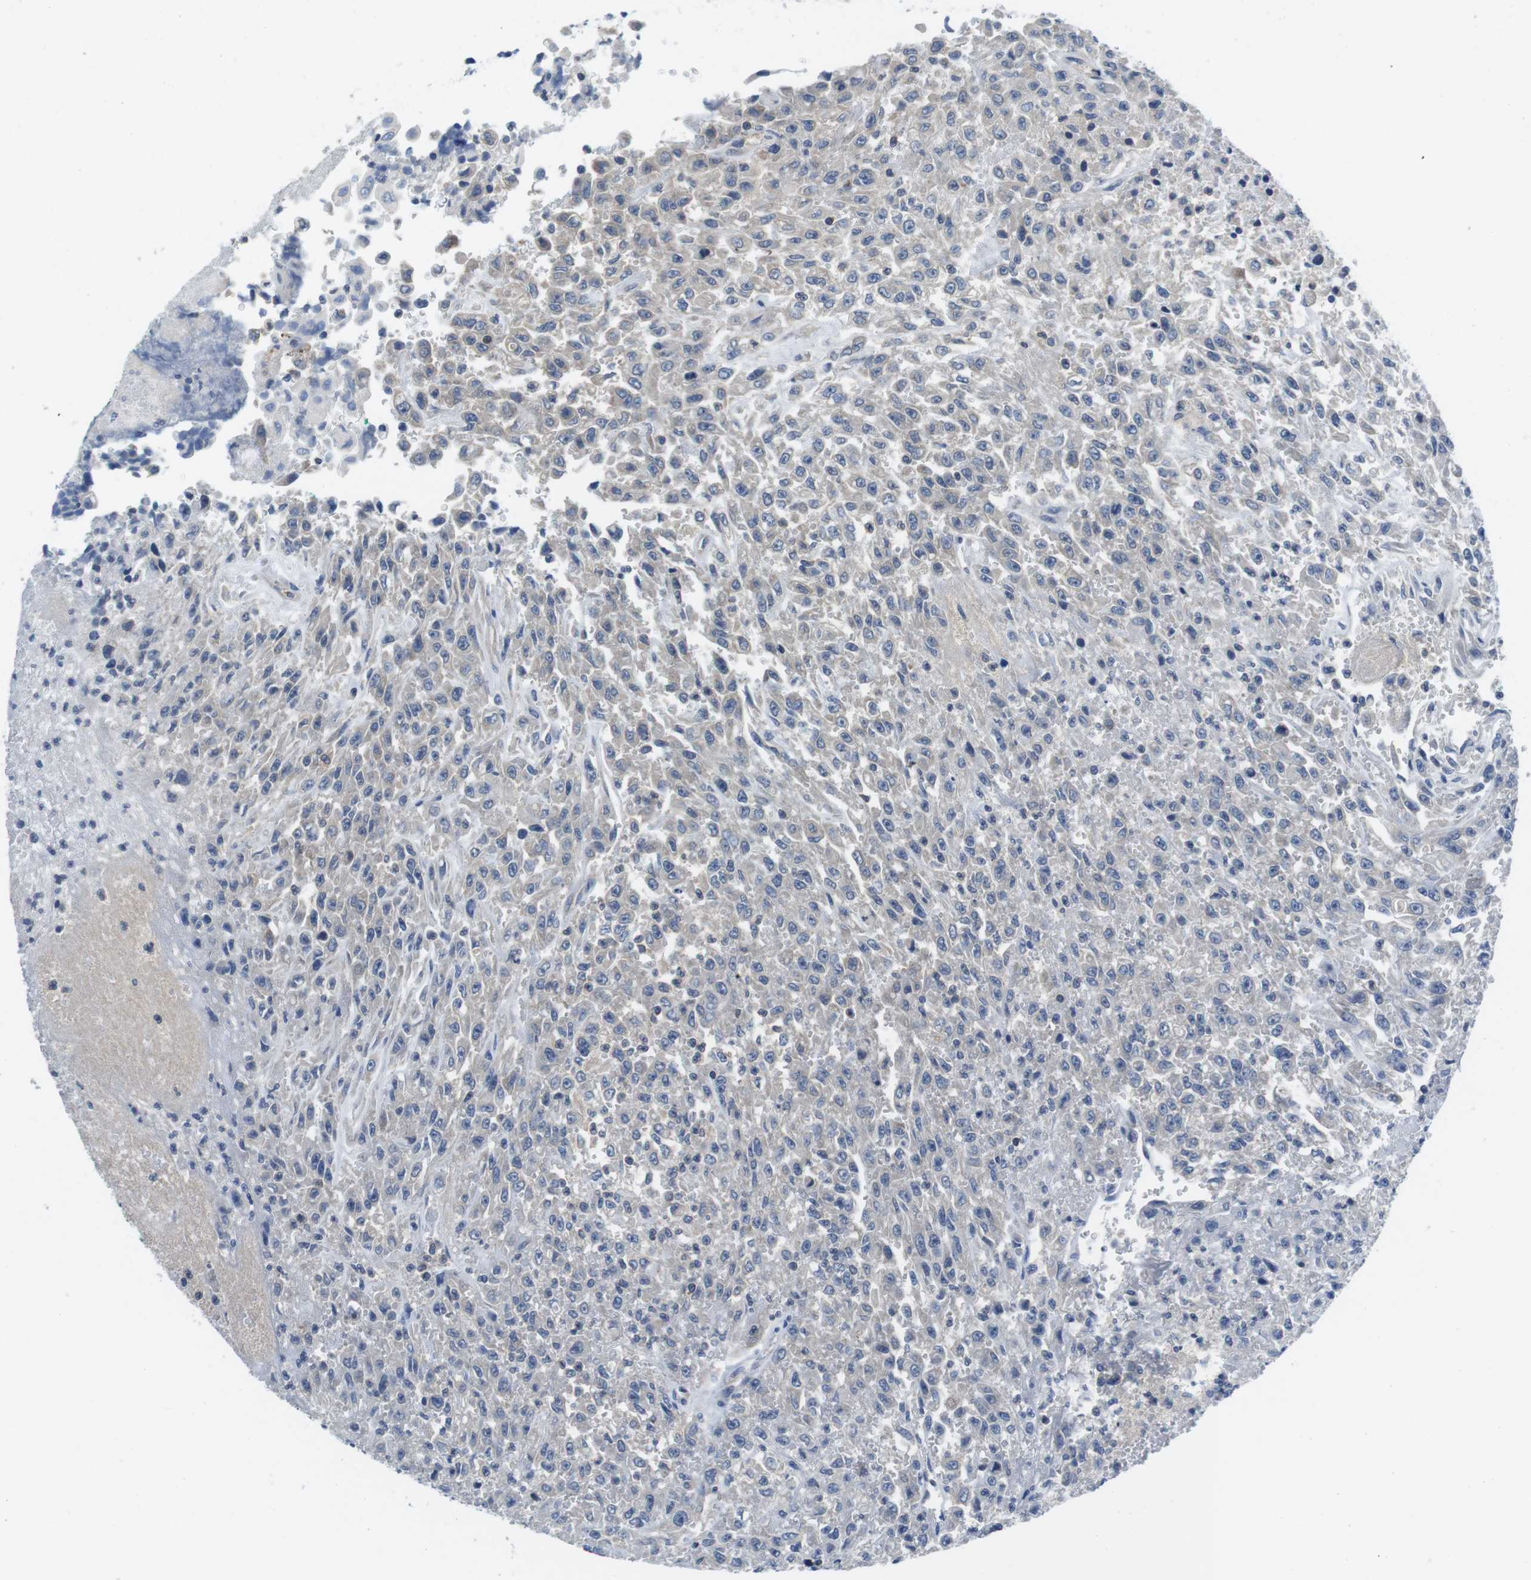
{"staining": {"intensity": "negative", "quantity": "none", "location": "none"}, "tissue": "urothelial cancer", "cell_type": "Tumor cells", "image_type": "cancer", "snomed": [{"axis": "morphology", "description": "Urothelial carcinoma, High grade"}, {"axis": "topography", "description": "Urinary bladder"}], "caption": "Urothelial cancer was stained to show a protein in brown. There is no significant staining in tumor cells.", "gene": "PIK3CD", "patient": {"sex": "male", "age": 46}}